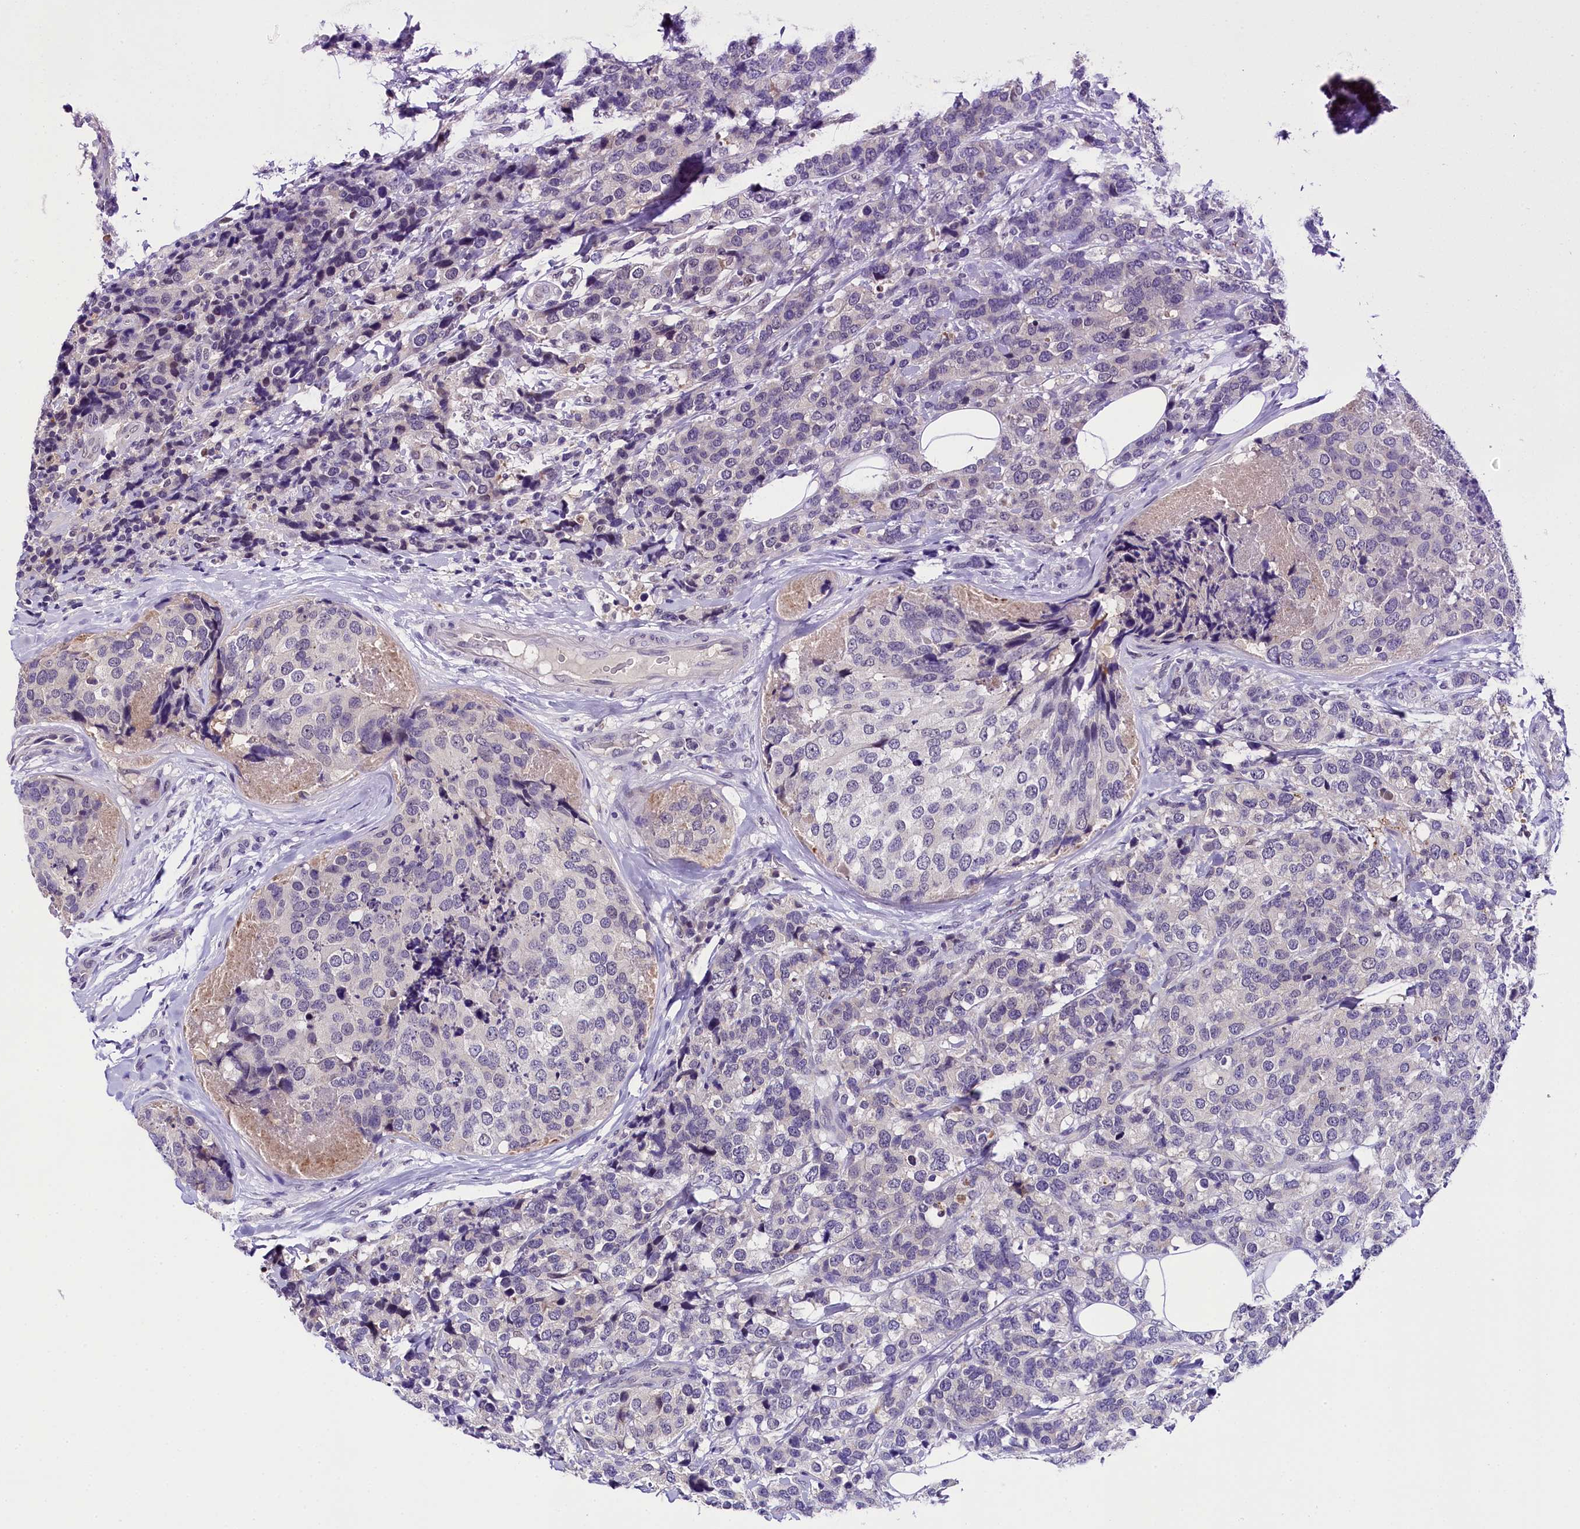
{"staining": {"intensity": "negative", "quantity": "none", "location": "none"}, "tissue": "breast cancer", "cell_type": "Tumor cells", "image_type": "cancer", "snomed": [{"axis": "morphology", "description": "Lobular carcinoma"}, {"axis": "topography", "description": "Breast"}], "caption": "The image demonstrates no significant staining in tumor cells of breast cancer (lobular carcinoma).", "gene": "IQCN", "patient": {"sex": "female", "age": 59}}